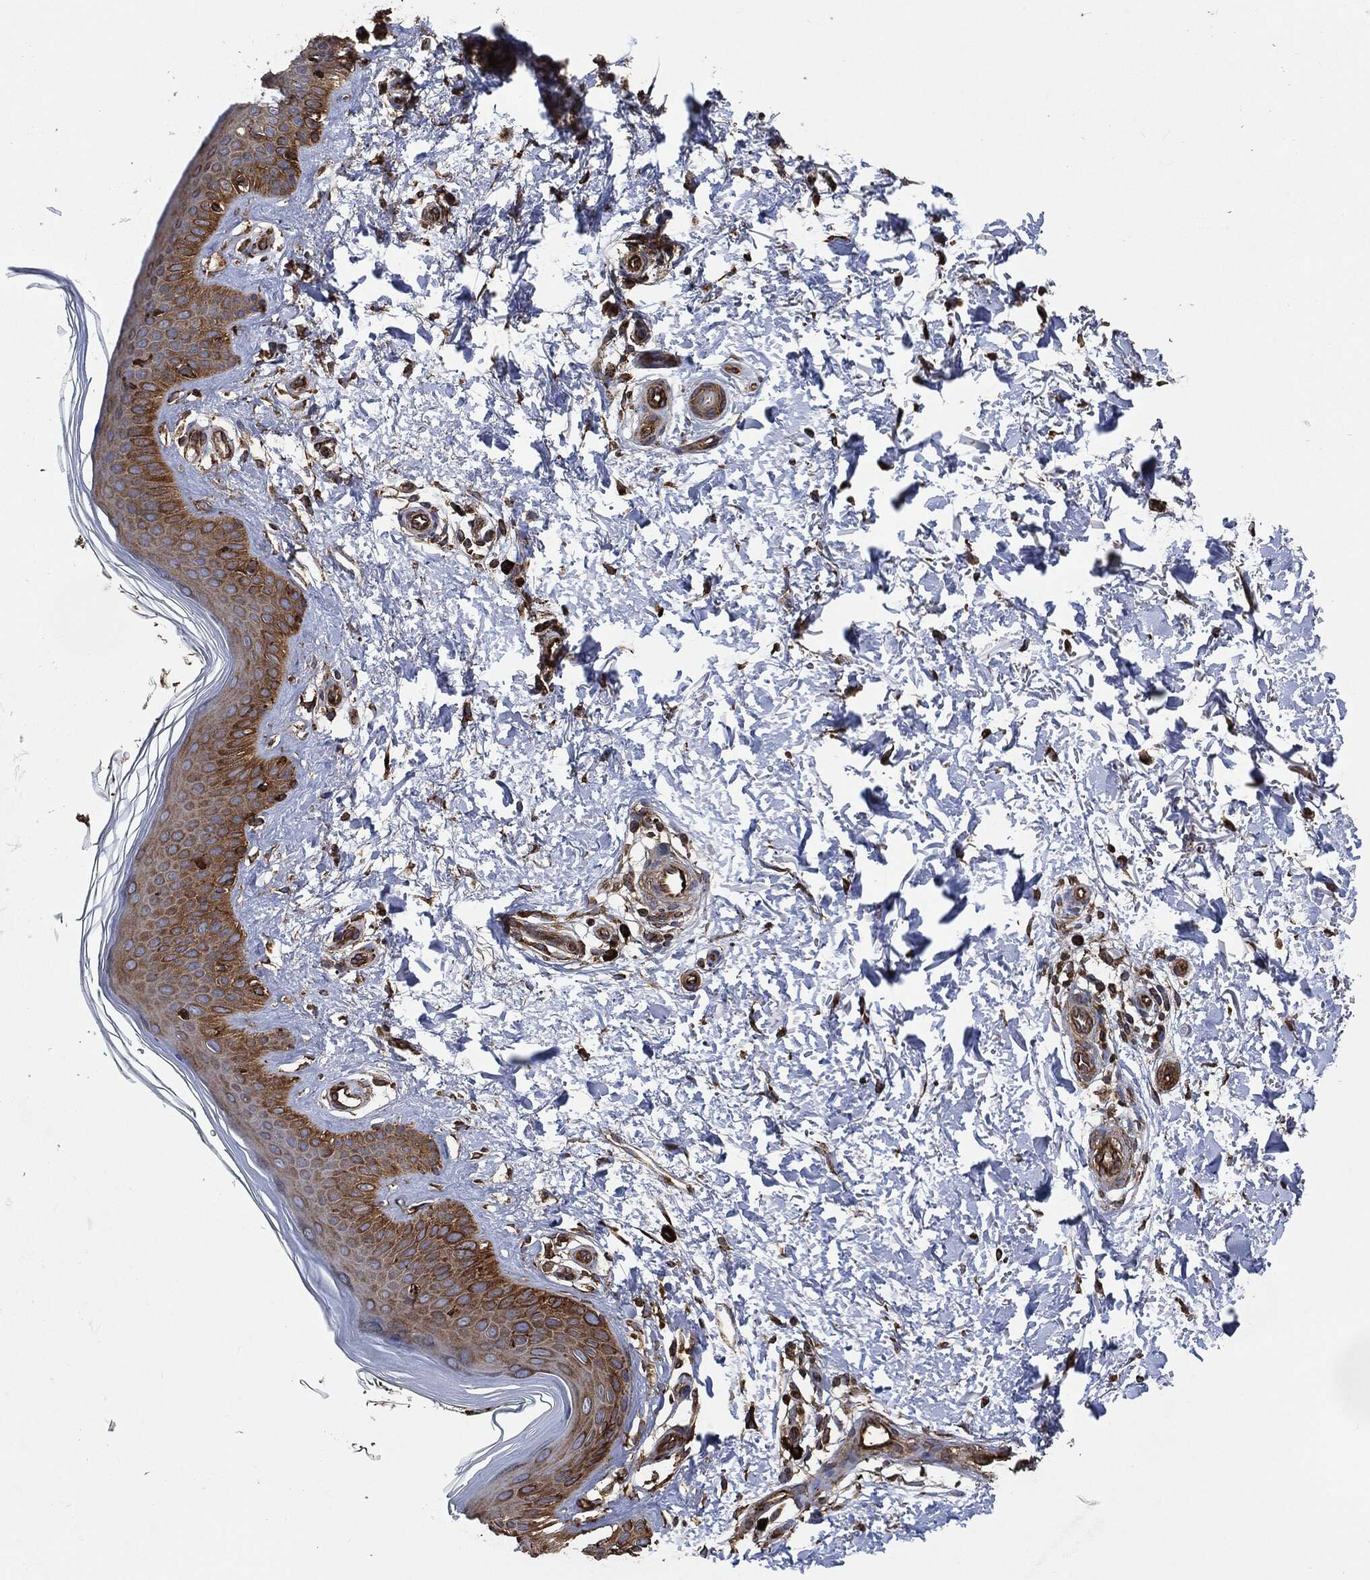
{"staining": {"intensity": "moderate", "quantity": "<25%", "location": "cytoplasmic/membranous"}, "tissue": "skin", "cell_type": "Fibroblasts", "image_type": "normal", "snomed": [{"axis": "morphology", "description": "Normal tissue, NOS"}, {"axis": "morphology", "description": "Inflammation, NOS"}, {"axis": "morphology", "description": "Fibrosis, NOS"}, {"axis": "topography", "description": "Skin"}], "caption": "Human skin stained for a protein (brown) exhibits moderate cytoplasmic/membranous positive staining in about <25% of fibroblasts.", "gene": "AMFR", "patient": {"sex": "male", "age": 71}}